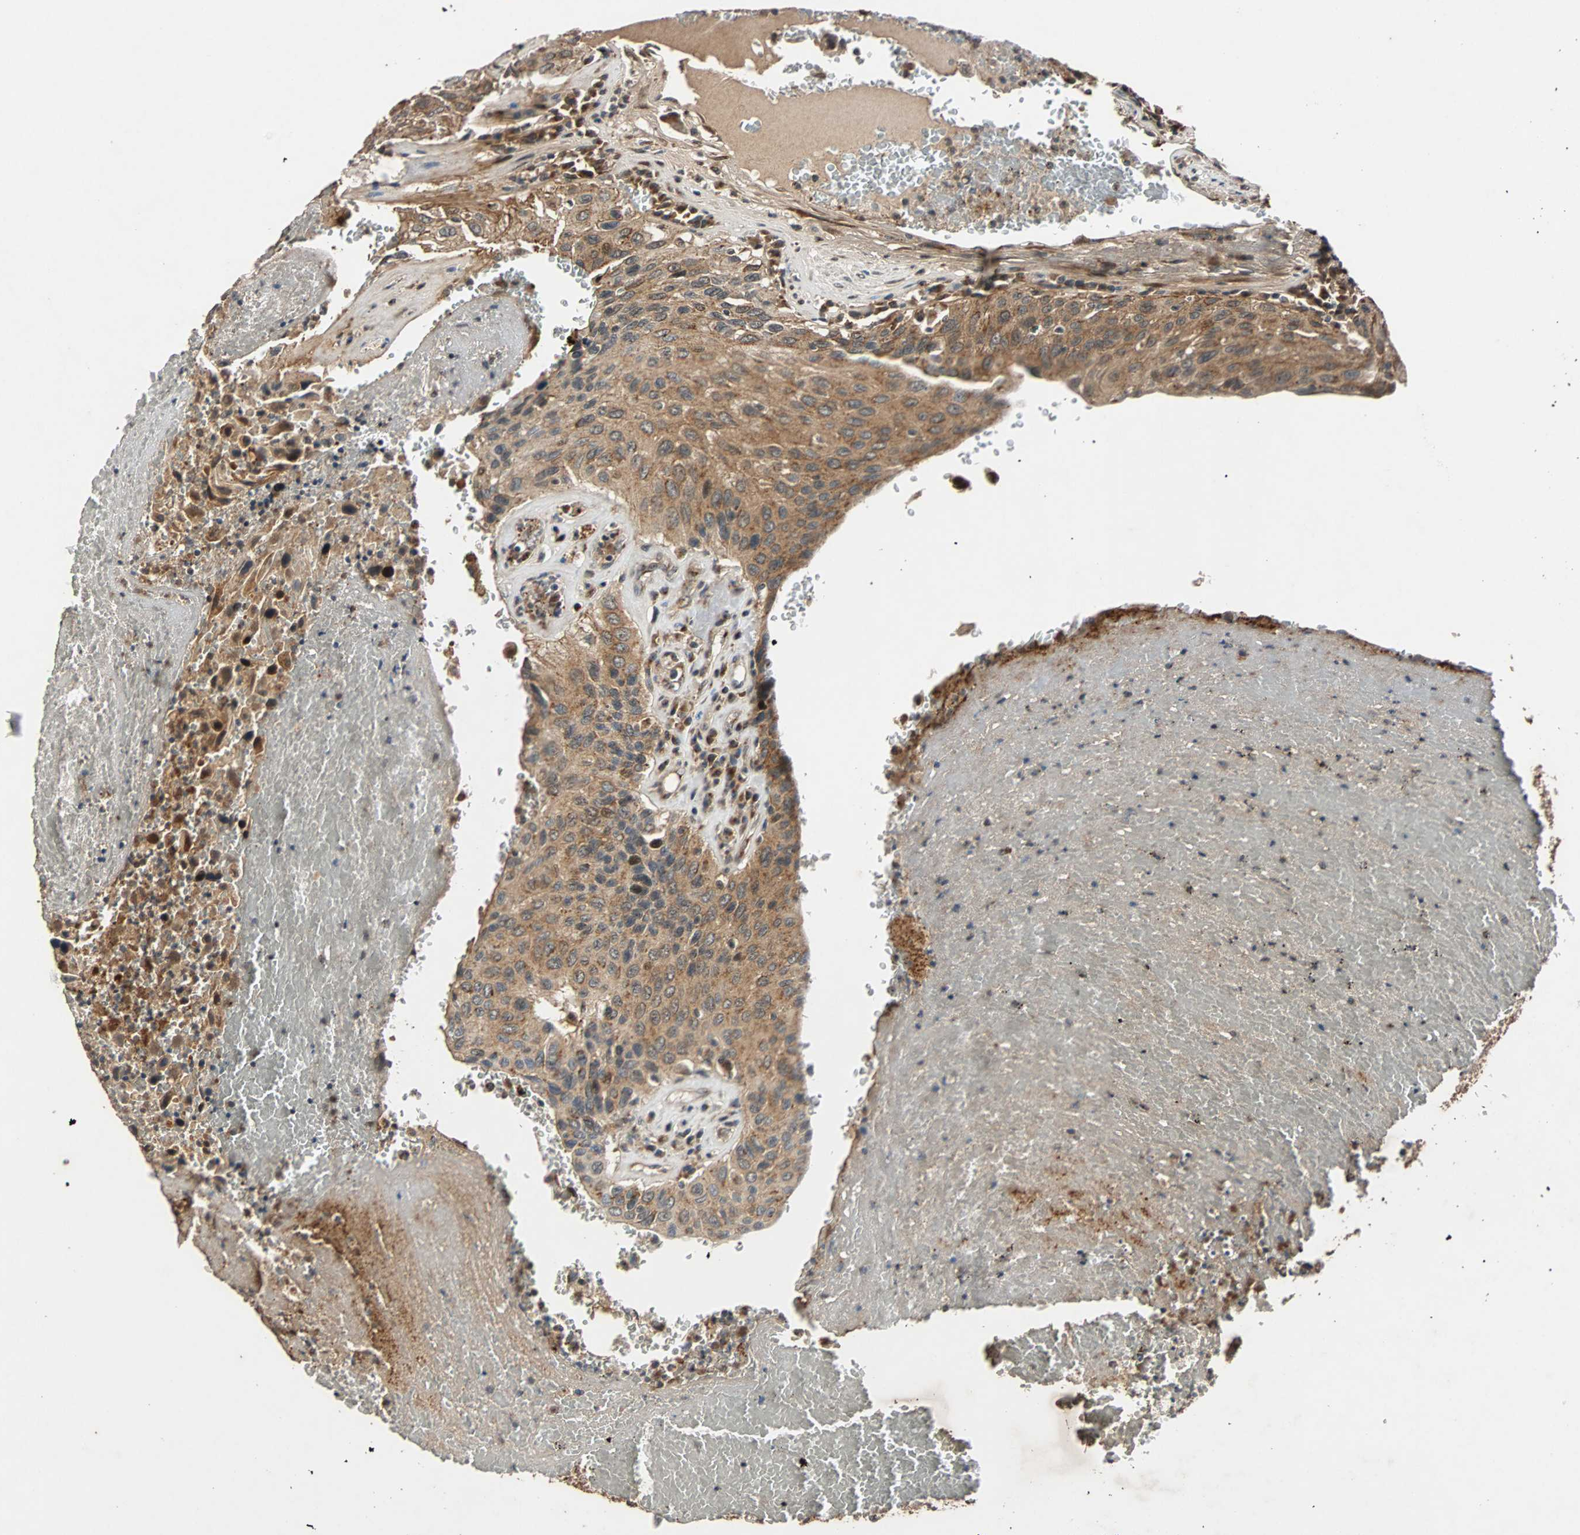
{"staining": {"intensity": "strong", "quantity": ">75%", "location": "cytoplasmic/membranous,nuclear"}, "tissue": "urothelial cancer", "cell_type": "Tumor cells", "image_type": "cancer", "snomed": [{"axis": "morphology", "description": "Urothelial carcinoma, High grade"}, {"axis": "topography", "description": "Urinary bladder"}], "caption": "A high-resolution histopathology image shows immunohistochemistry (IHC) staining of urothelial cancer, which demonstrates strong cytoplasmic/membranous and nuclear staining in about >75% of tumor cells. The protein of interest is shown in brown color, while the nuclei are stained blue.", "gene": "USP31", "patient": {"sex": "male", "age": 66}}